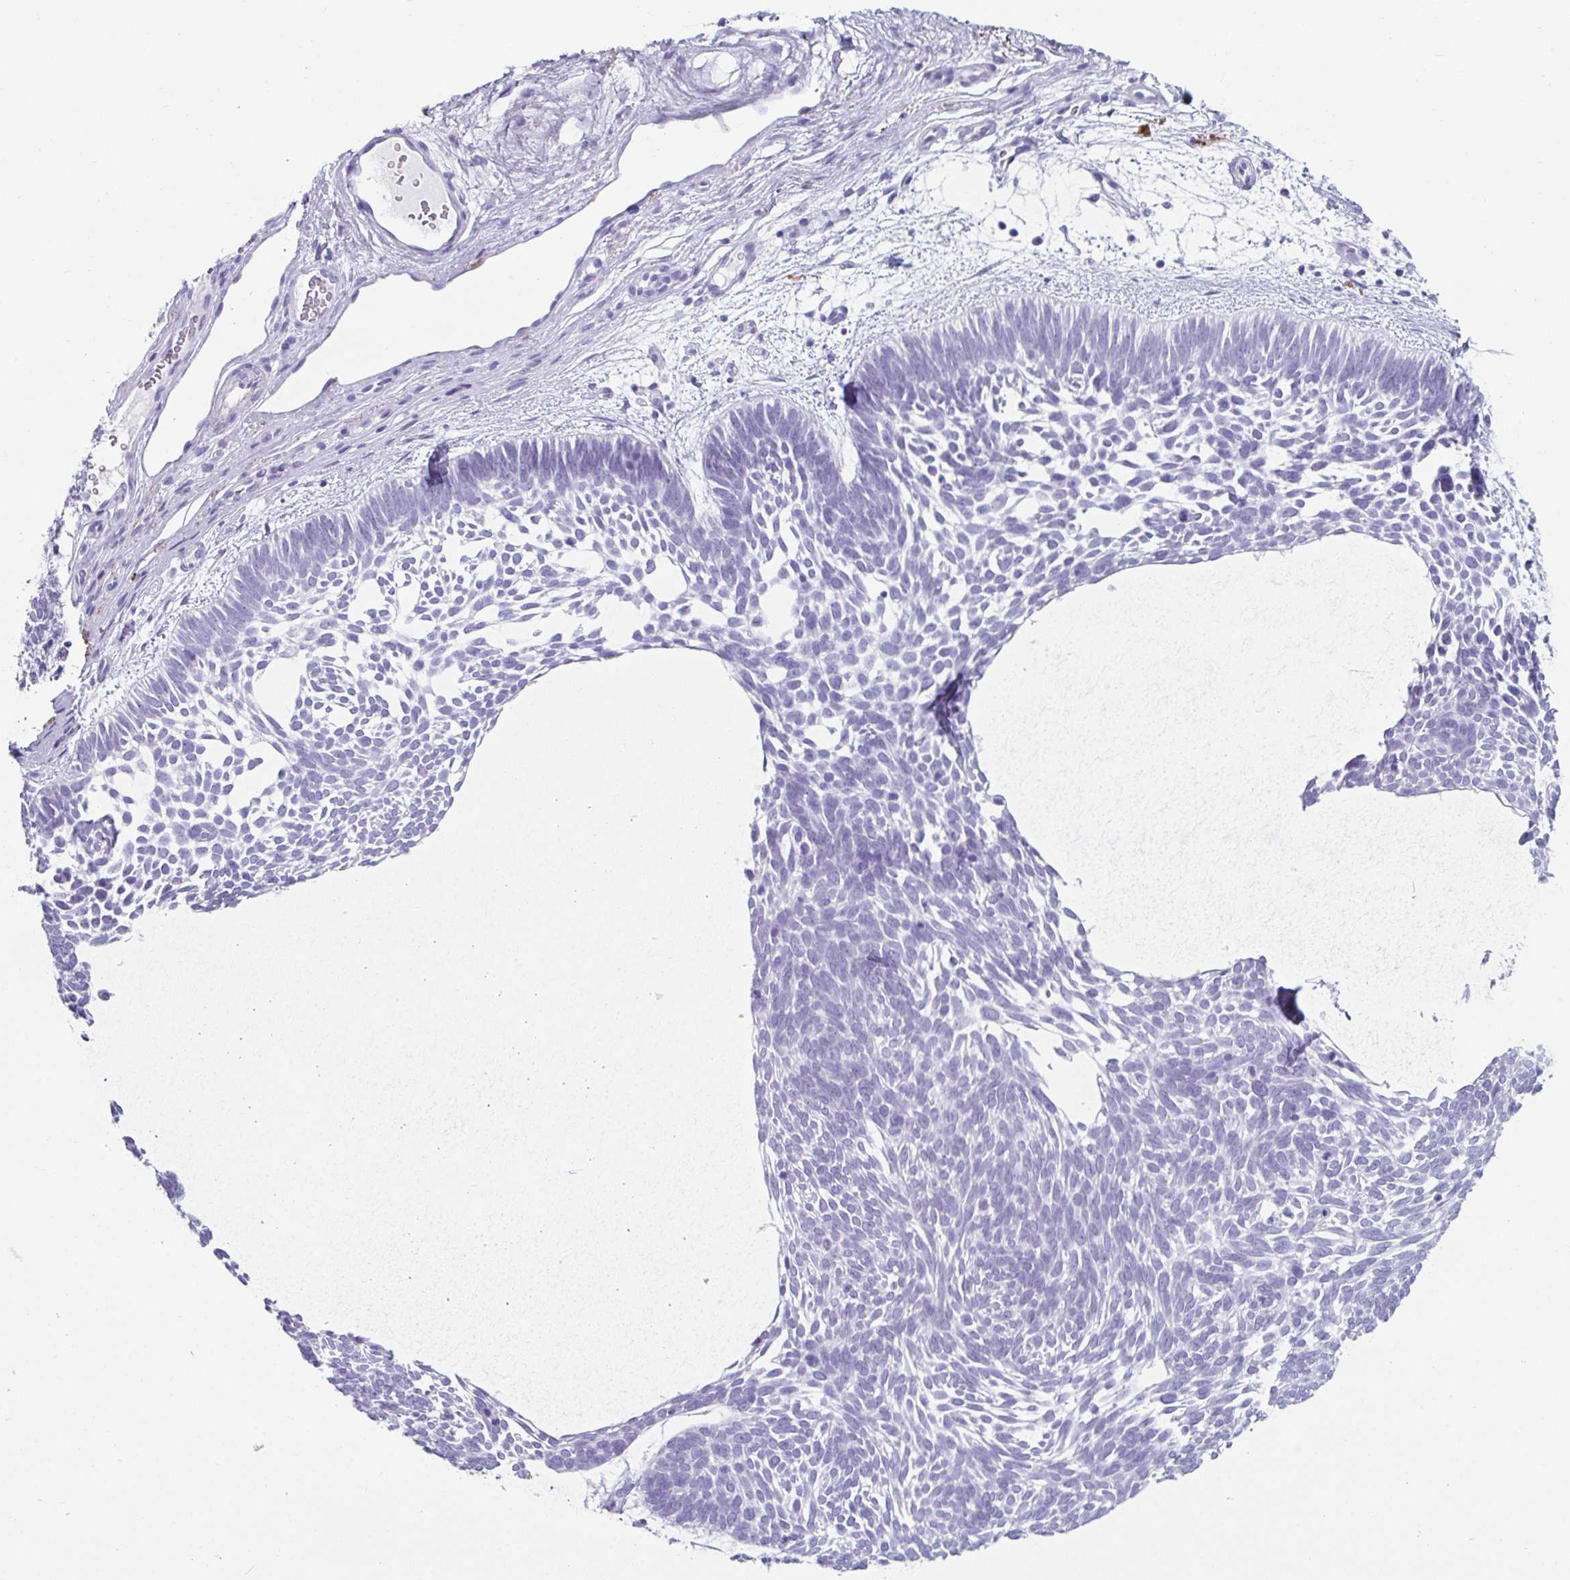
{"staining": {"intensity": "negative", "quantity": "none", "location": "none"}, "tissue": "skin cancer", "cell_type": "Tumor cells", "image_type": "cancer", "snomed": [{"axis": "morphology", "description": "Basal cell carcinoma"}, {"axis": "topography", "description": "Skin"}, {"axis": "topography", "description": "Skin of face"}], "caption": "Tumor cells are negative for brown protein staining in skin cancer (basal cell carcinoma).", "gene": "CREG2", "patient": {"sex": "male", "age": 83}}